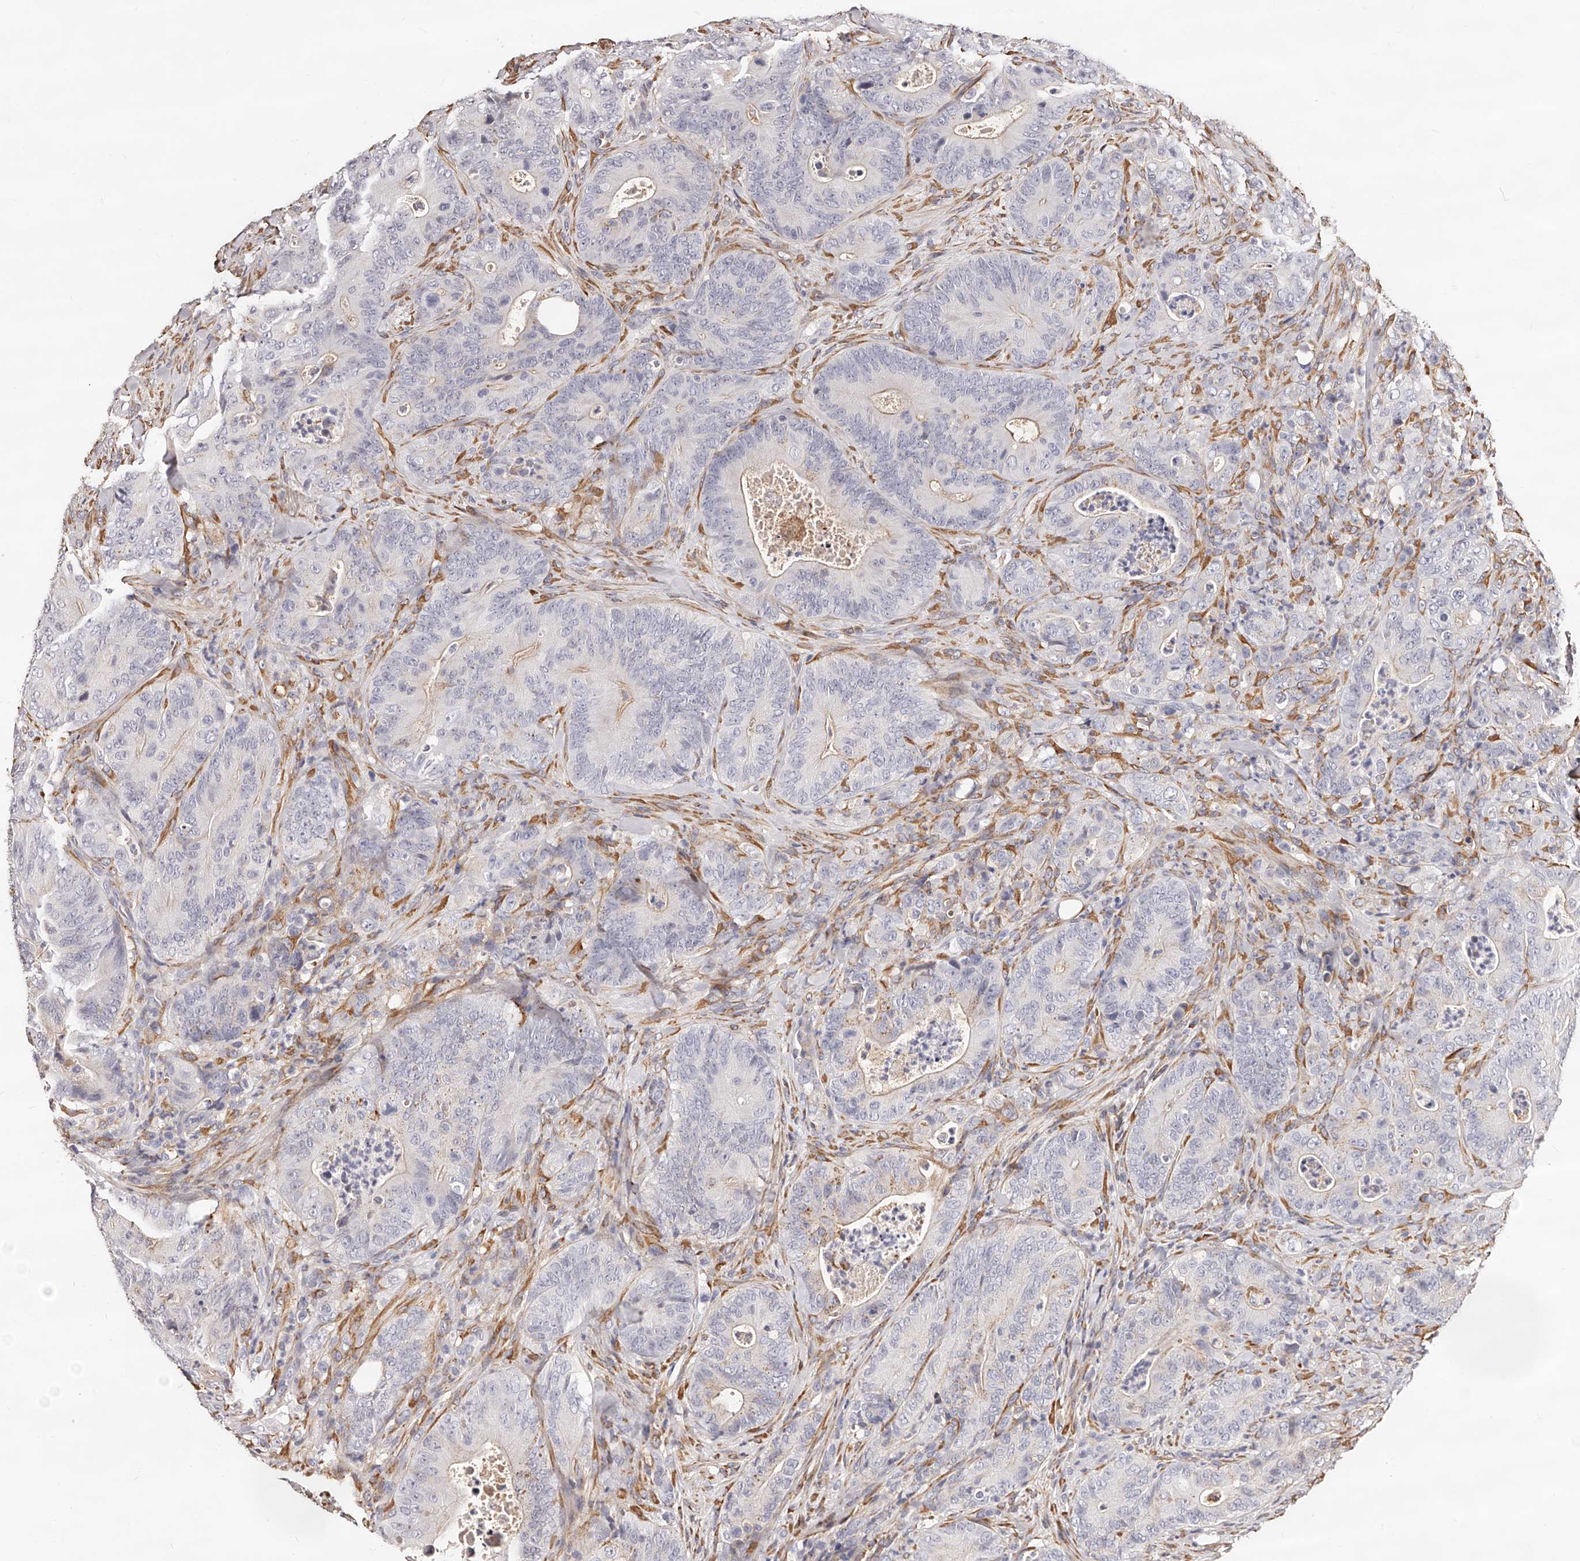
{"staining": {"intensity": "negative", "quantity": "none", "location": "none"}, "tissue": "colorectal cancer", "cell_type": "Tumor cells", "image_type": "cancer", "snomed": [{"axis": "morphology", "description": "Normal tissue, NOS"}, {"axis": "topography", "description": "Colon"}], "caption": "A photomicrograph of human colorectal cancer is negative for staining in tumor cells. (Immunohistochemistry, brightfield microscopy, high magnification).", "gene": "CD82", "patient": {"sex": "female", "age": 82}}